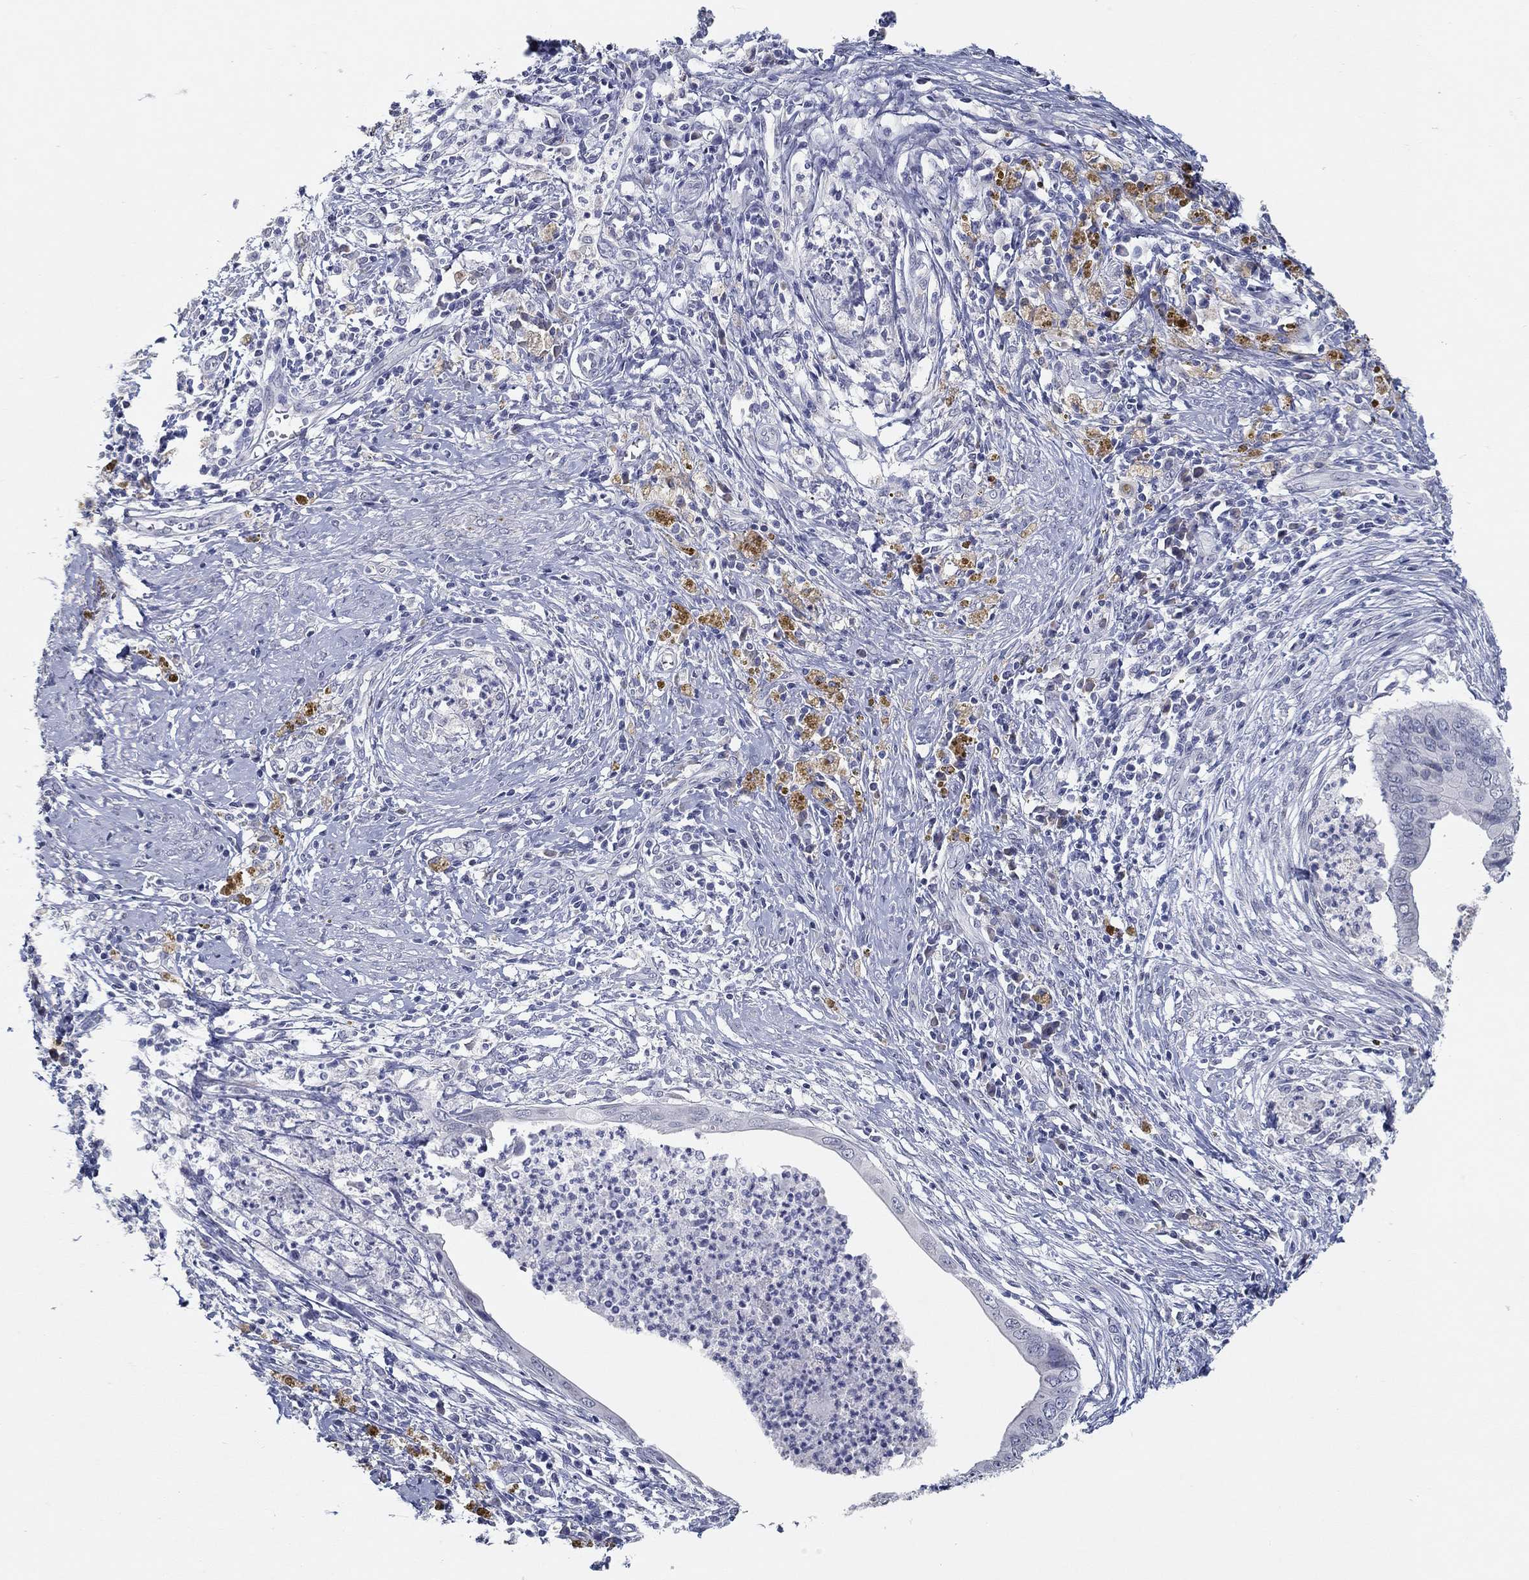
{"staining": {"intensity": "negative", "quantity": "none", "location": "none"}, "tissue": "cervical cancer", "cell_type": "Tumor cells", "image_type": "cancer", "snomed": [{"axis": "morphology", "description": "Adenocarcinoma, NOS"}, {"axis": "topography", "description": "Cervix"}], "caption": "This photomicrograph is of cervical cancer stained with IHC to label a protein in brown with the nuclei are counter-stained blue. There is no expression in tumor cells. (Brightfield microscopy of DAB (3,3'-diaminobenzidine) IHC at high magnification).", "gene": "NUP155", "patient": {"sex": "female", "age": 42}}